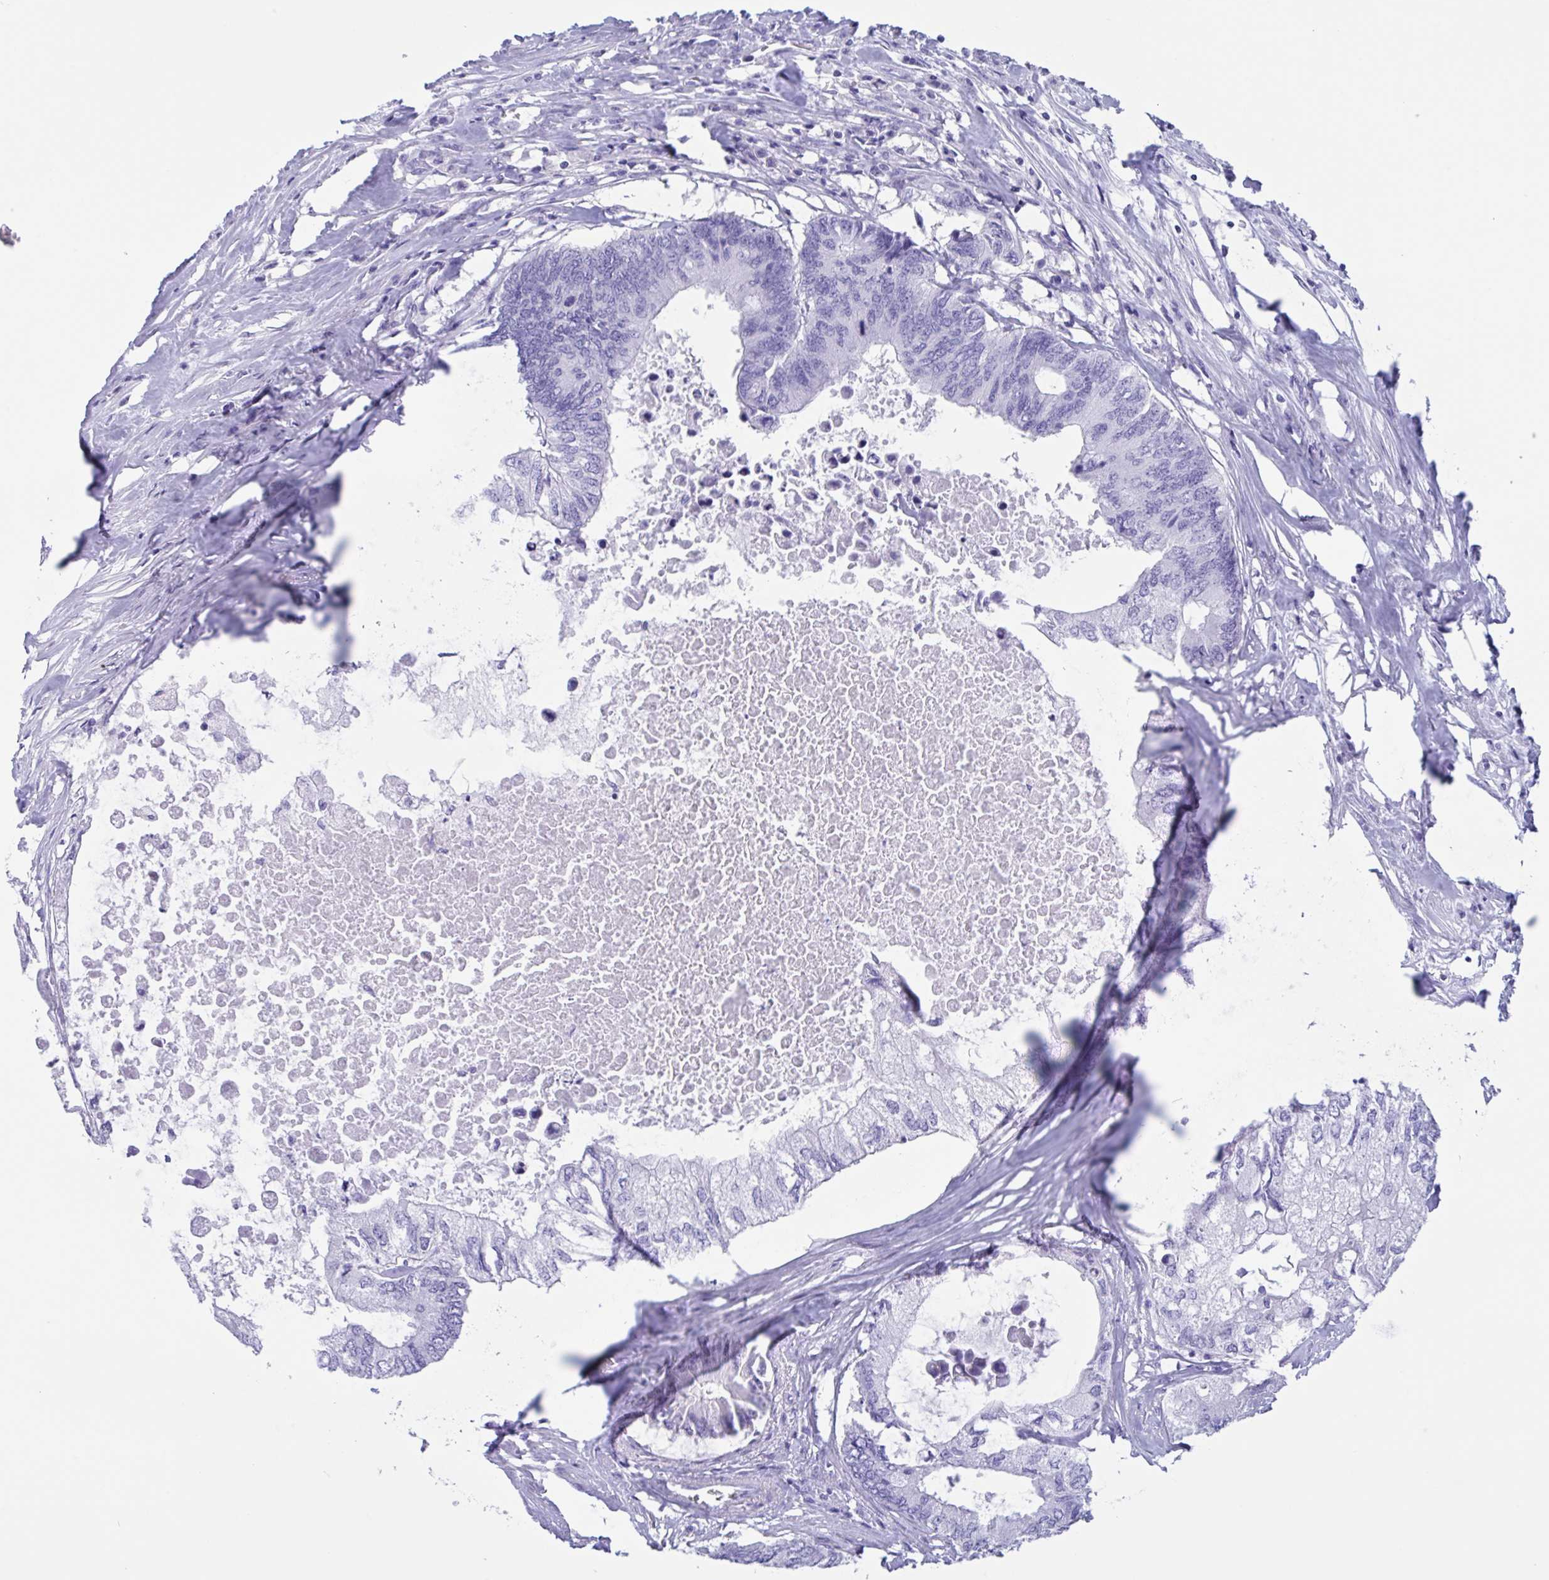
{"staining": {"intensity": "negative", "quantity": "none", "location": "none"}, "tissue": "colorectal cancer", "cell_type": "Tumor cells", "image_type": "cancer", "snomed": [{"axis": "morphology", "description": "Adenocarcinoma, NOS"}, {"axis": "topography", "description": "Colon"}], "caption": "DAB immunohistochemical staining of human colorectal adenocarcinoma shows no significant positivity in tumor cells.", "gene": "ZNF850", "patient": {"sex": "male", "age": 71}}